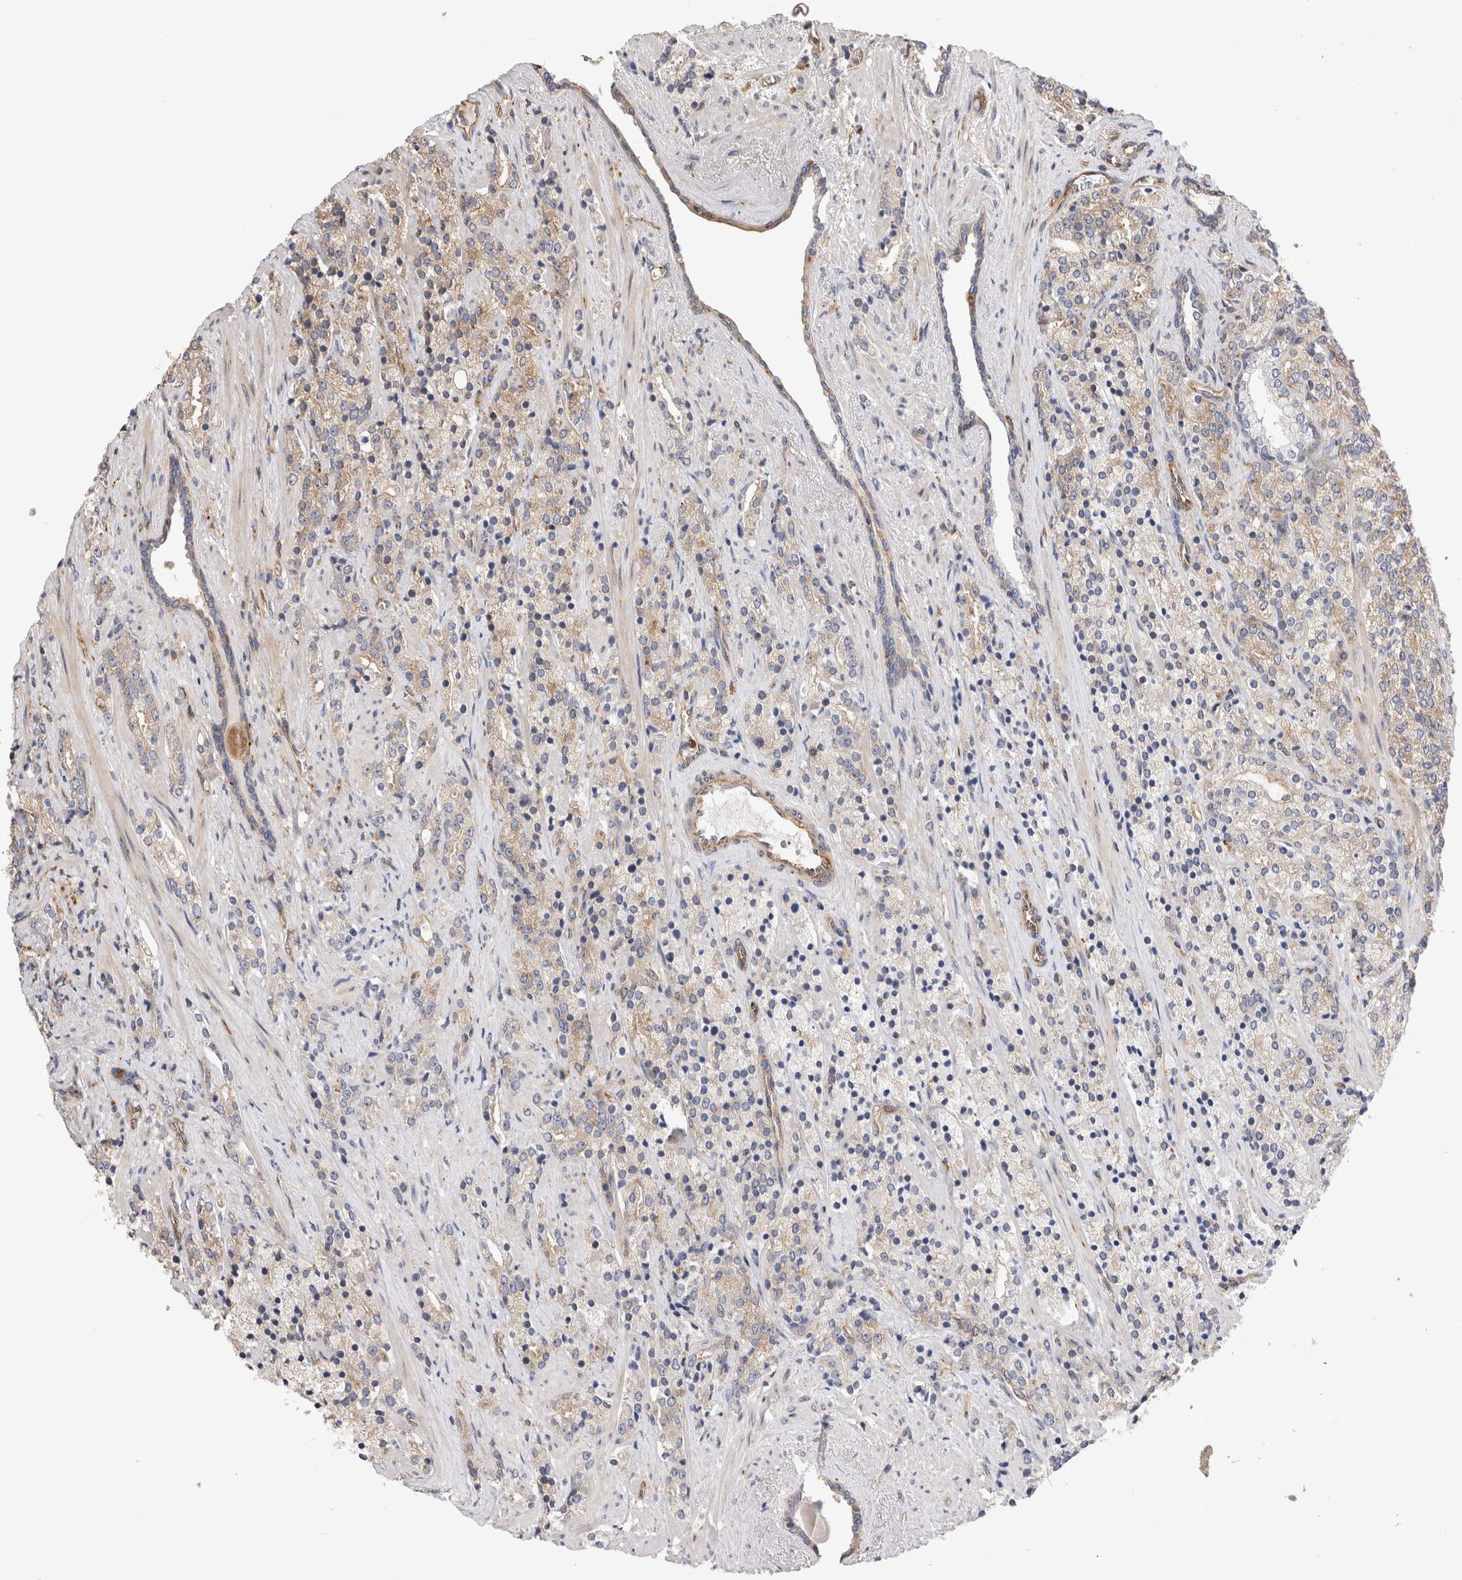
{"staining": {"intensity": "weak", "quantity": "<25%", "location": "cytoplasmic/membranous"}, "tissue": "prostate cancer", "cell_type": "Tumor cells", "image_type": "cancer", "snomed": [{"axis": "morphology", "description": "Adenocarcinoma, High grade"}, {"axis": "topography", "description": "Prostate"}], "caption": "High-grade adenocarcinoma (prostate) was stained to show a protein in brown. There is no significant staining in tumor cells.", "gene": "BNIP2", "patient": {"sex": "male", "age": 71}}